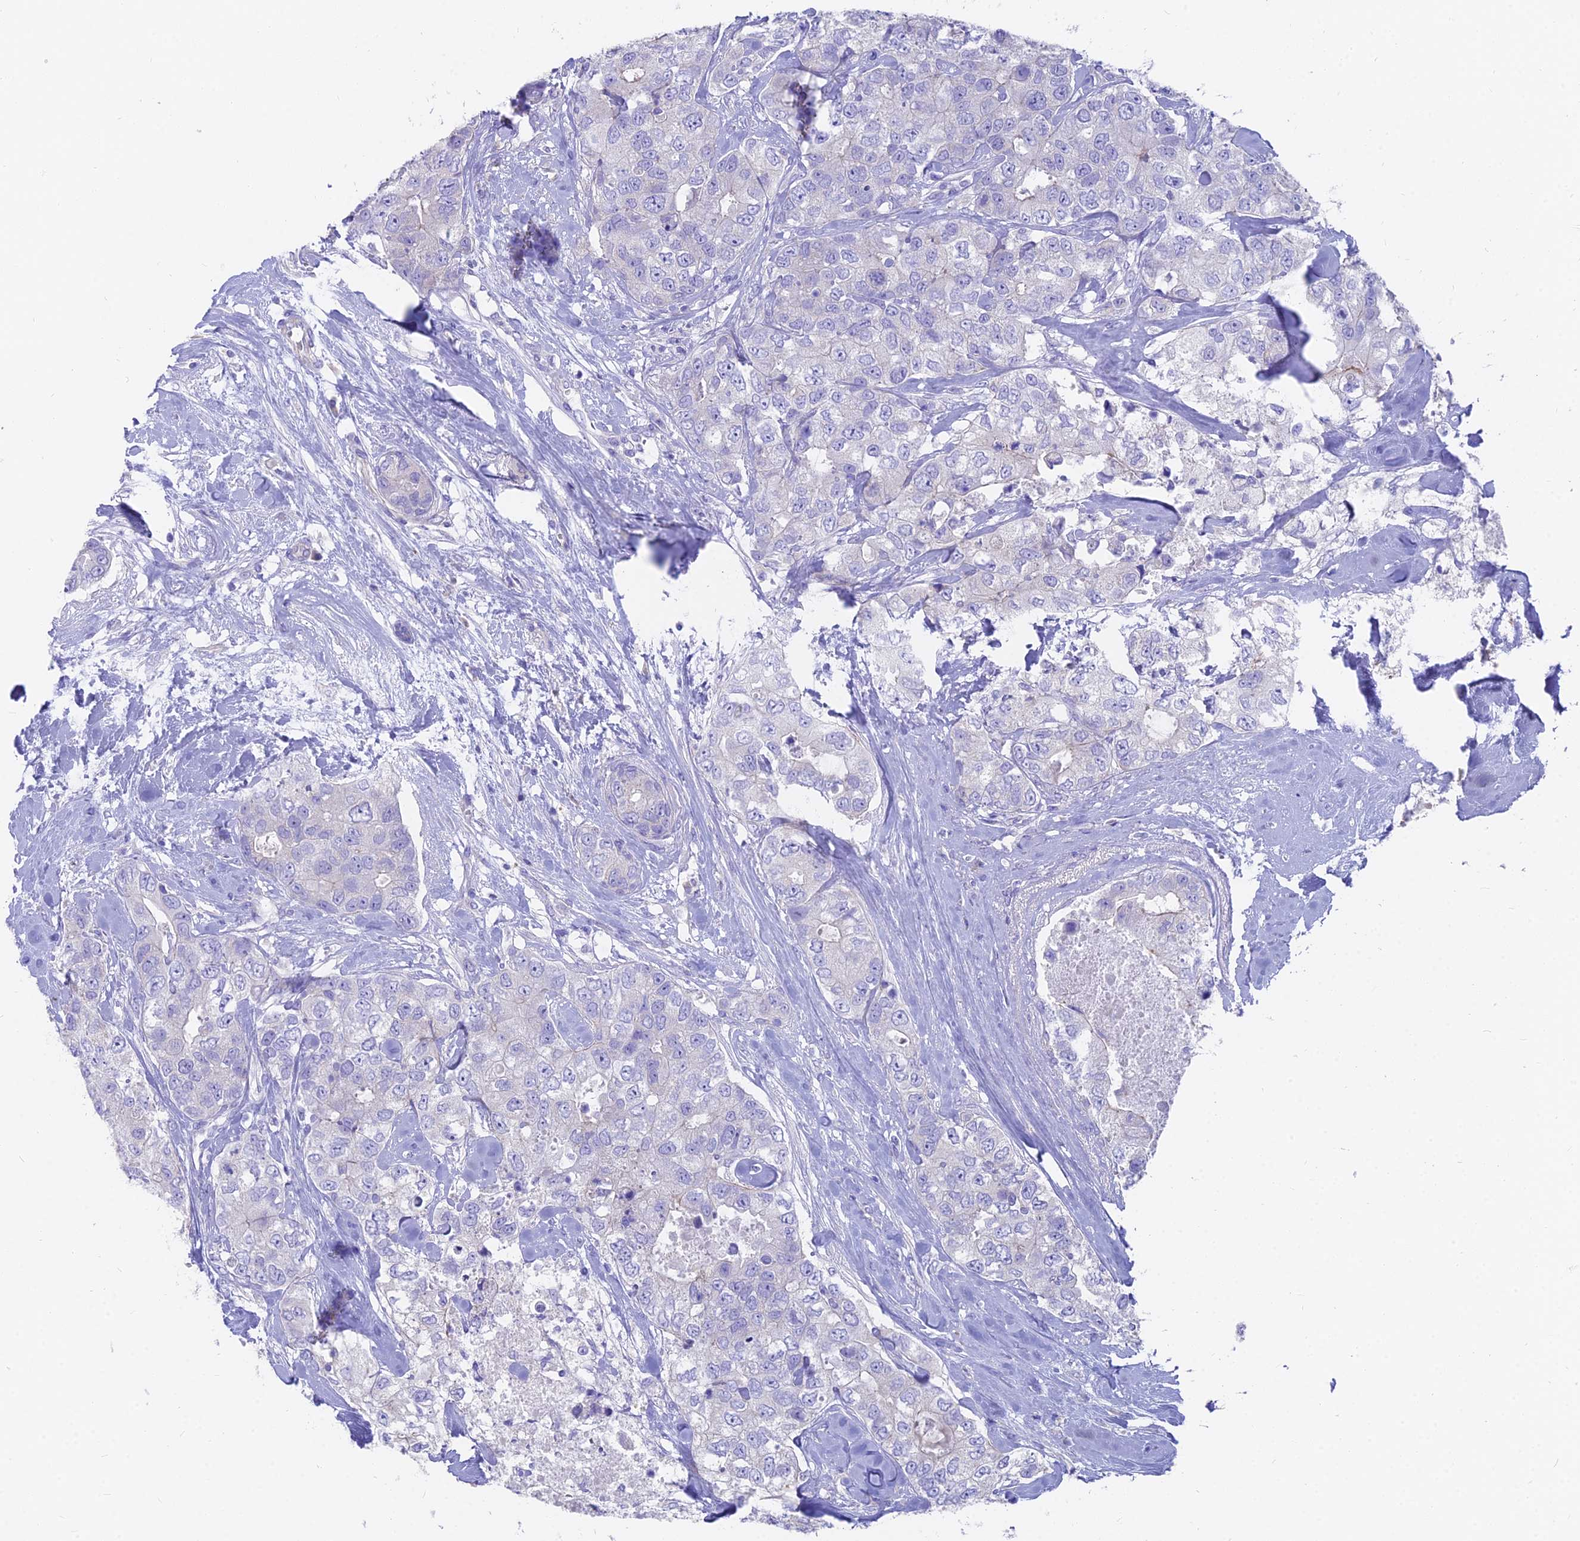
{"staining": {"intensity": "negative", "quantity": "none", "location": "none"}, "tissue": "breast cancer", "cell_type": "Tumor cells", "image_type": "cancer", "snomed": [{"axis": "morphology", "description": "Duct carcinoma"}, {"axis": "topography", "description": "Breast"}], "caption": "Immunohistochemistry histopathology image of neoplastic tissue: human breast infiltrating ductal carcinoma stained with DAB shows no significant protein expression in tumor cells.", "gene": "FAM168B", "patient": {"sex": "female", "age": 62}}